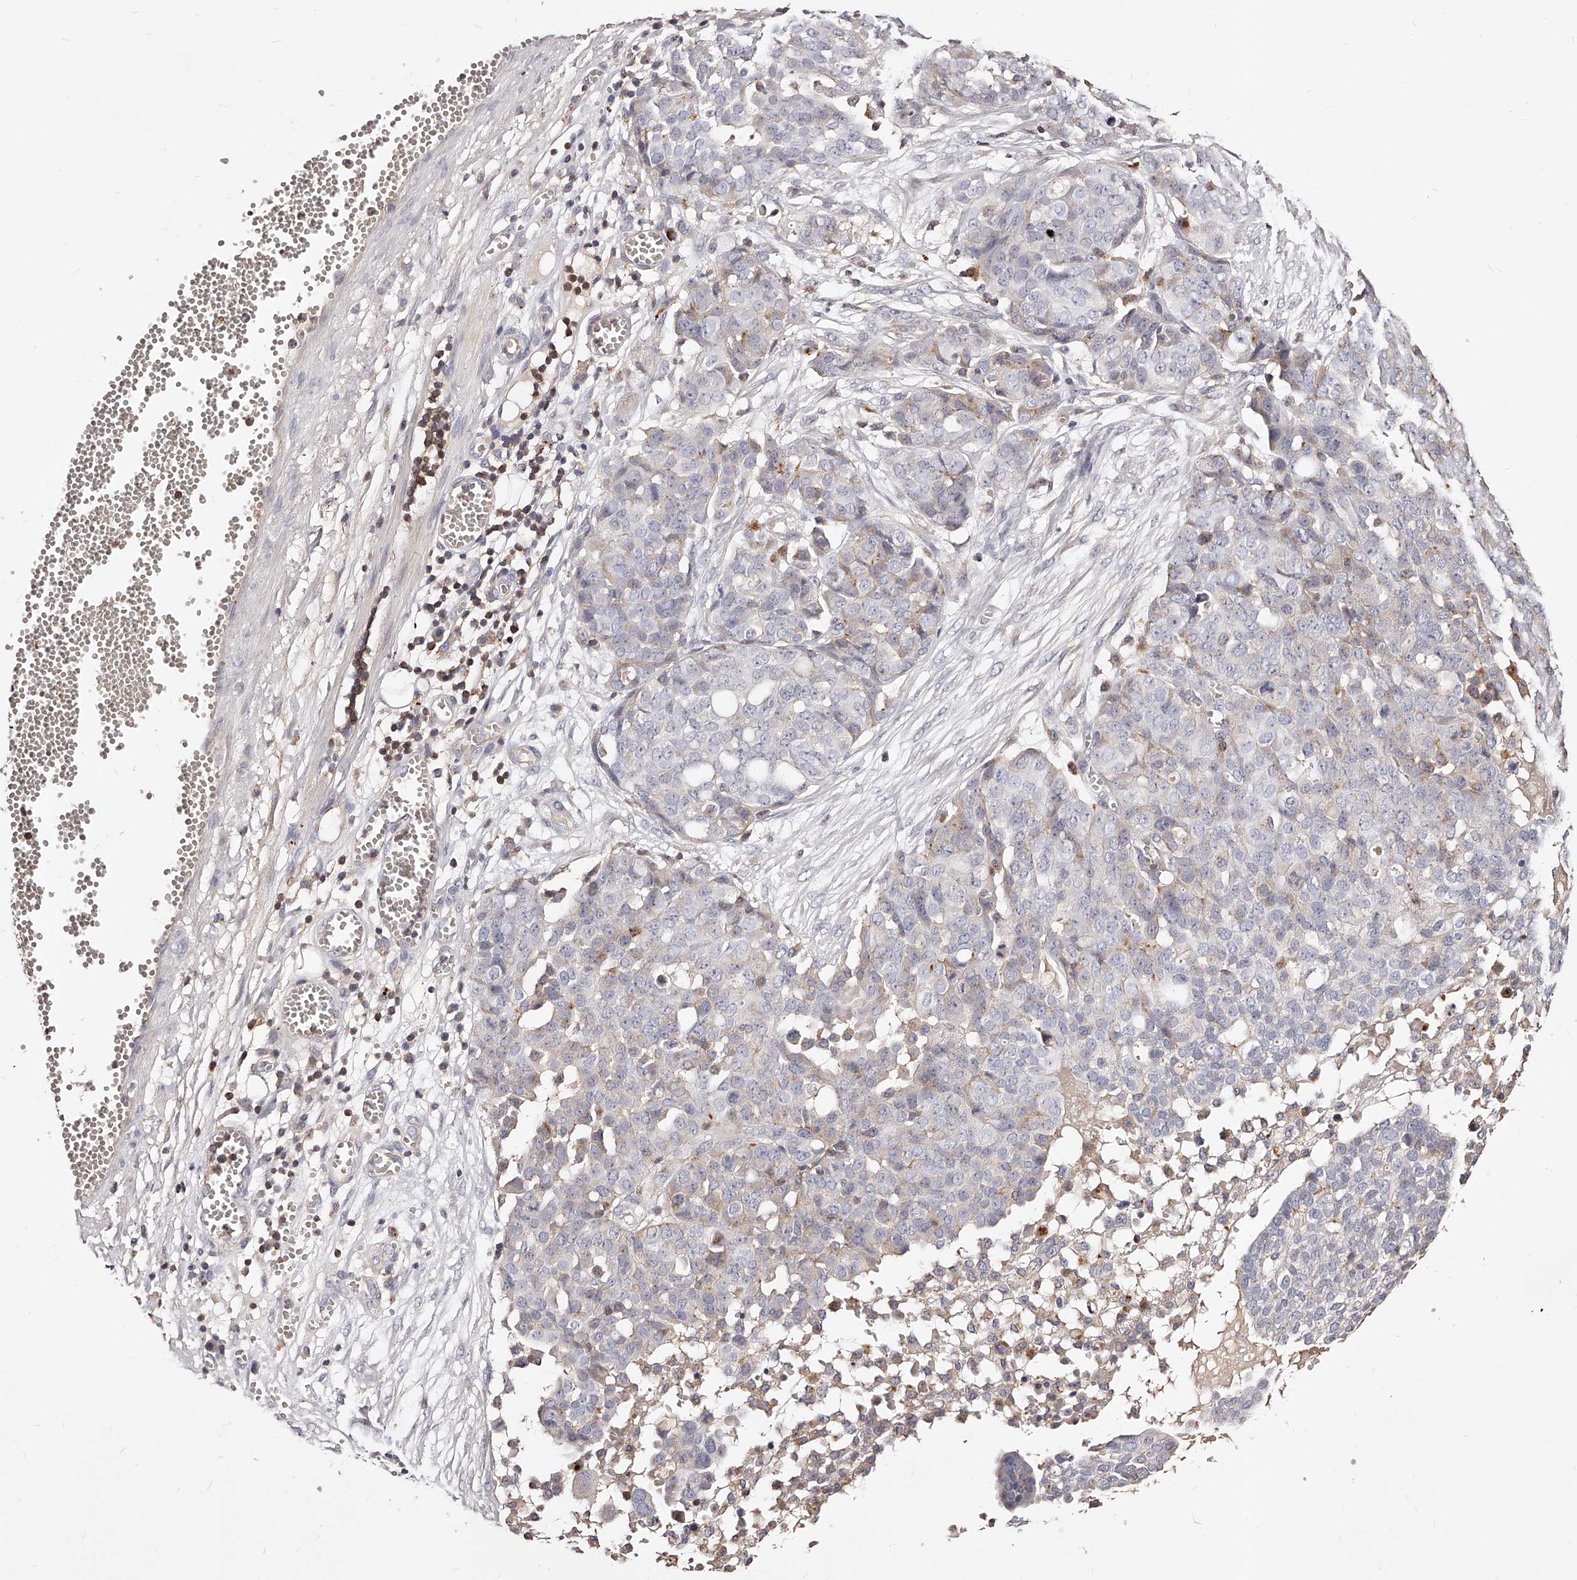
{"staining": {"intensity": "negative", "quantity": "none", "location": "none"}, "tissue": "ovarian cancer", "cell_type": "Tumor cells", "image_type": "cancer", "snomed": [{"axis": "morphology", "description": "Cystadenocarcinoma, serous, NOS"}, {"axis": "topography", "description": "Soft tissue"}, {"axis": "topography", "description": "Ovary"}], "caption": "Immunohistochemistry micrograph of neoplastic tissue: human serous cystadenocarcinoma (ovarian) stained with DAB (3,3'-diaminobenzidine) shows no significant protein positivity in tumor cells.", "gene": "PHACTR1", "patient": {"sex": "female", "age": 57}}